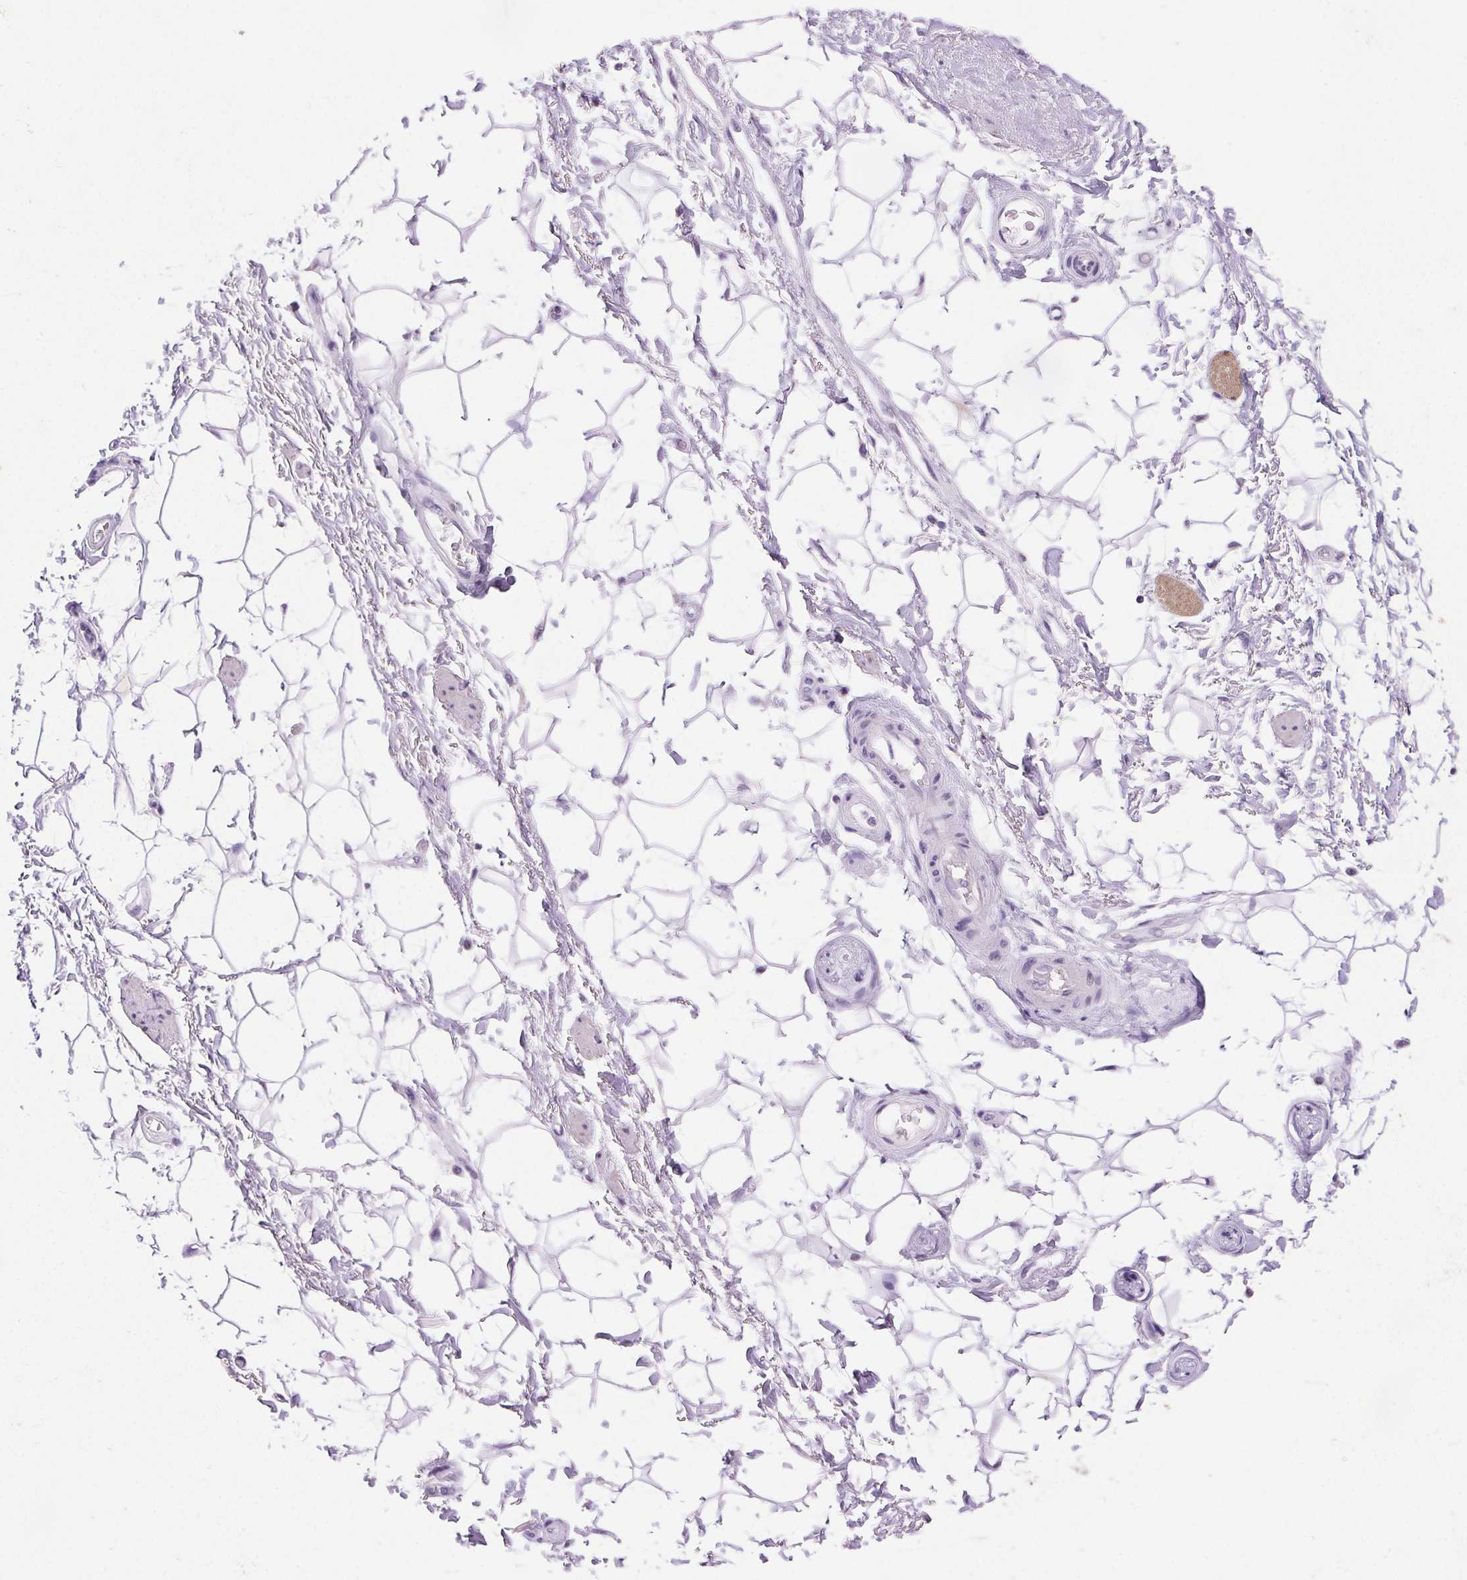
{"staining": {"intensity": "negative", "quantity": "none", "location": "none"}, "tissue": "adipose tissue", "cell_type": "Adipocytes", "image_type": "normal", "snomed": [{"axis": "morphology", "description": "Normal tissue, NOS"}, {"axis": "topography", "description": "Anal"}, {"axis": "topography", "description": "Peripheral nerve tissue"}], "caption": "Immunohistochemistry (IHC) histopathology image of benign adipose tissue: adipose tissue stained with DAB (3,3'-diaminobenzidine) shows no significant protein staining in adipocytes. The staining was performed using DAB (3,3'-diaminobenzidine) to visualize the protein expression in brown, while the nuclei were stained in blue with hematoxylin (Magnification: 20x).", "gene": "ARHGAP11B", "patient": {"sex": "male", "age": 51}}